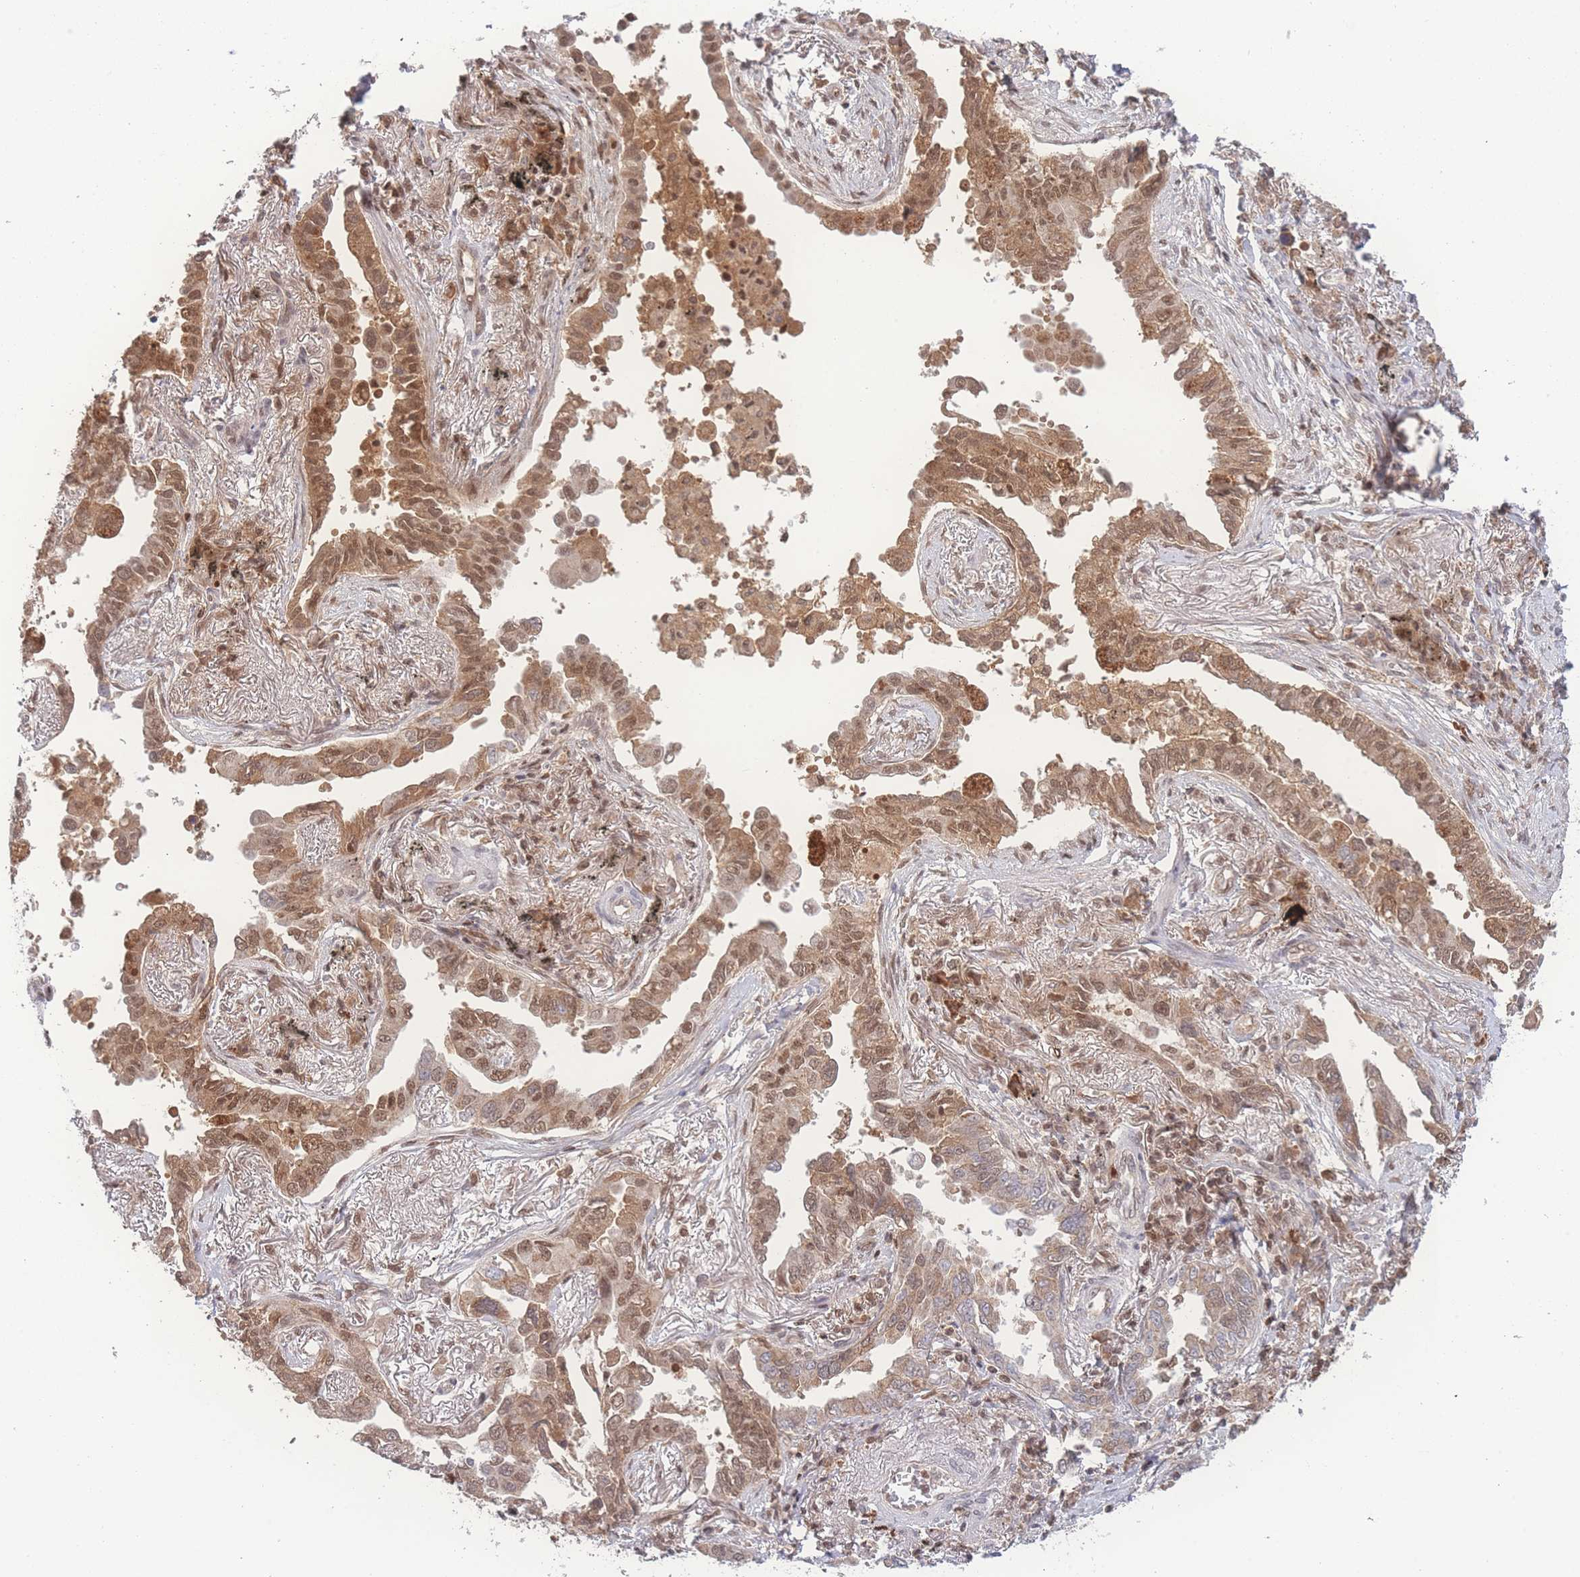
{"staining": {"intensity": "moderate", "quantity": ">75%", "location": "cytoplasmic/membranous,nuclear"}, "tissue": "lung cancer", "cell_type": "Tumor cells", "image_type": "cancer", "snomed": [{"axis": "morphology", "description": "Adenocarcinoma, NOS"}, {"axis": "topography", "description": "Lung"}], "caption": "Immunohistochemical staining of human lung cancer (adenocarcinoma) shows medium levels of moderate cytoplasmic/membranous and nuclear expression in approximately >75% of tumor cells.", "gene": "RAVER1", "patient": {"sex": "male", "age": 67}}